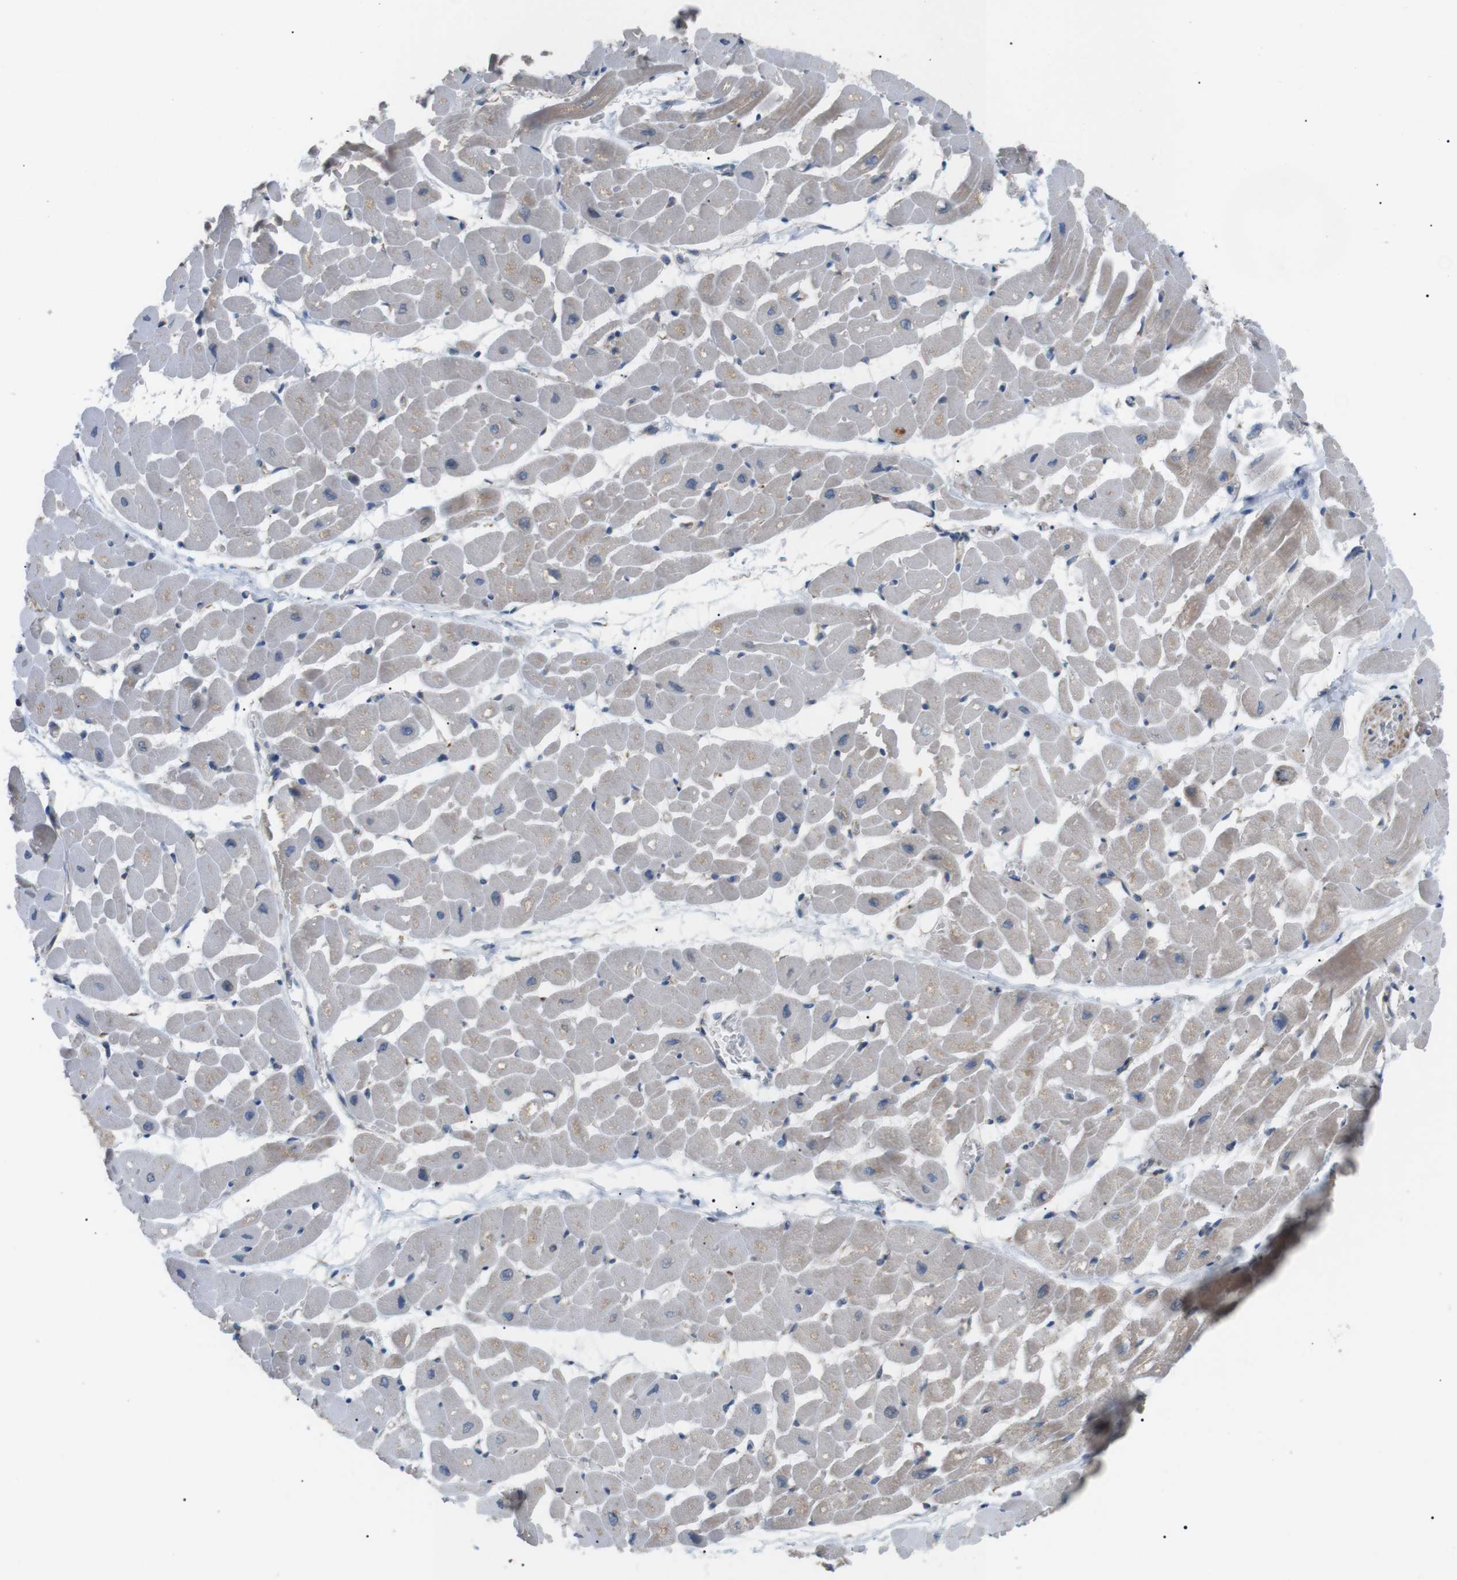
{"staining": {"intensity": "weak", "quantity": "25%-75%", "location": "cytoplasmic/membranous"}, "tissue": "heart muscle", "cell_type": "Cardiomyocytes", "image_type": "normal", "snomed": [{"axis": "morphology", "description": "Normal tissue, NOS"}, {"axis": "topography", "description": "Heart"}], "caption": "Immunohistochemical staining of benign human heart muscle displays low levels of weak cytoplasmic/membranous positivity in approximately 25%-75% of cardiomyocytes.", "gene": "MTARC2", "patient": {"sex": "male", "age": 45}}